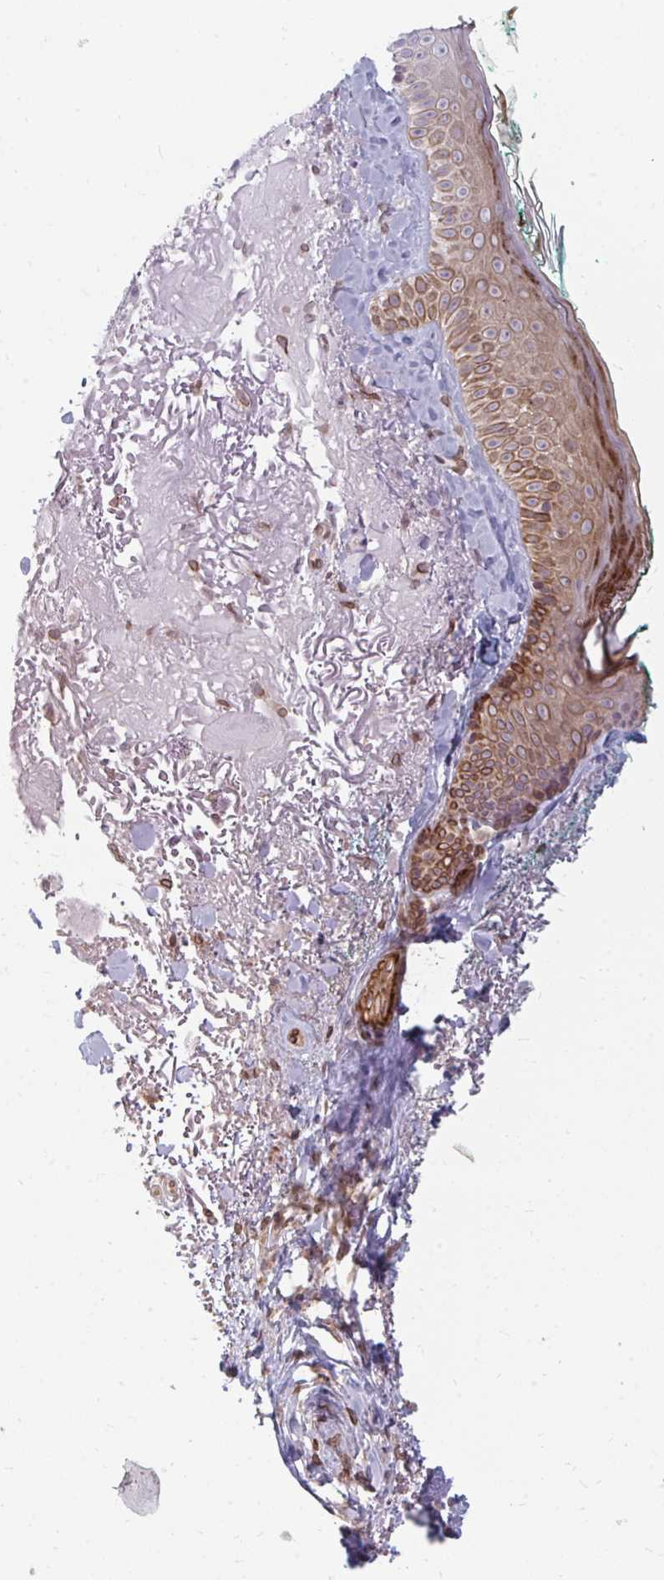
{"staining": {"intensity": "negative", "quantity": "none", "location": "none"}, "tissue": "skin", "cell_type": "Fibroblasts", "image_type": "normal", "snomed": [{"axis": "morphology", "description": "Normal tissue, NOS"}, {"axis": "topography", "description": "Skin"}], "caption": "Fibroblasts are negative for protein expression in benign human skin. (Immunohistochemistry (ihc), brightfield microscopy, high magnification).", "gene": "GPC5", "patient": {"sex": "male", "age": 73}}